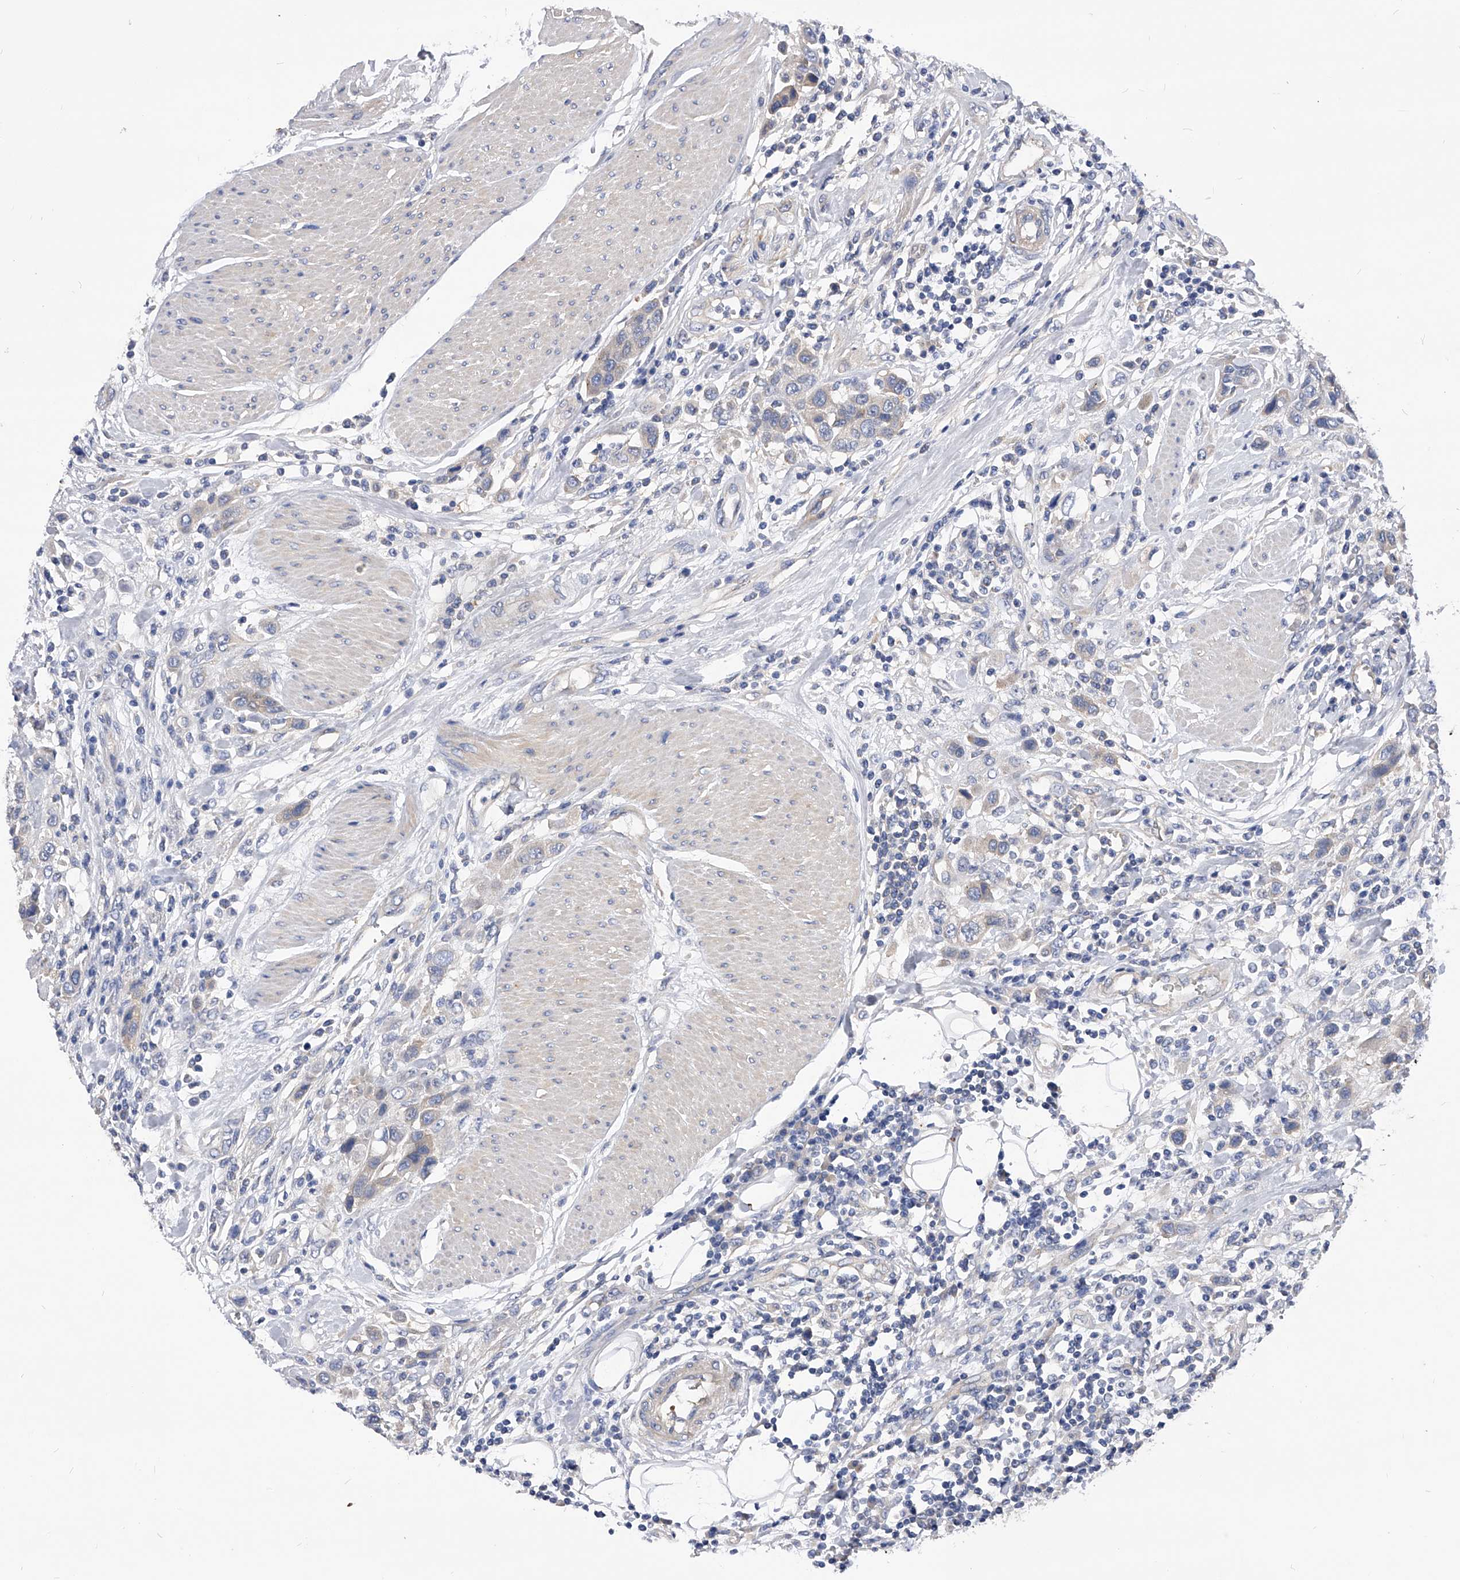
{"staining": {"intensity": "negative", "quantity": "none", "location": "none"}, "tissue": "urothelial cancer", "cell_type": "Tumor cells", "image_type": "cancer", "snomed": [{"axis": "morphology", "description": "Urothelial carcinoma, High grade"}, {"axis": "topography", "description": "Urinary bladder"}], "caption": "Human urothelial cancer stained for a protein using immunohistochemistry demonstrates no staining in tumor cells.", "gene": "PPP5C", "patient": {"sex": "male", "age": 50}}